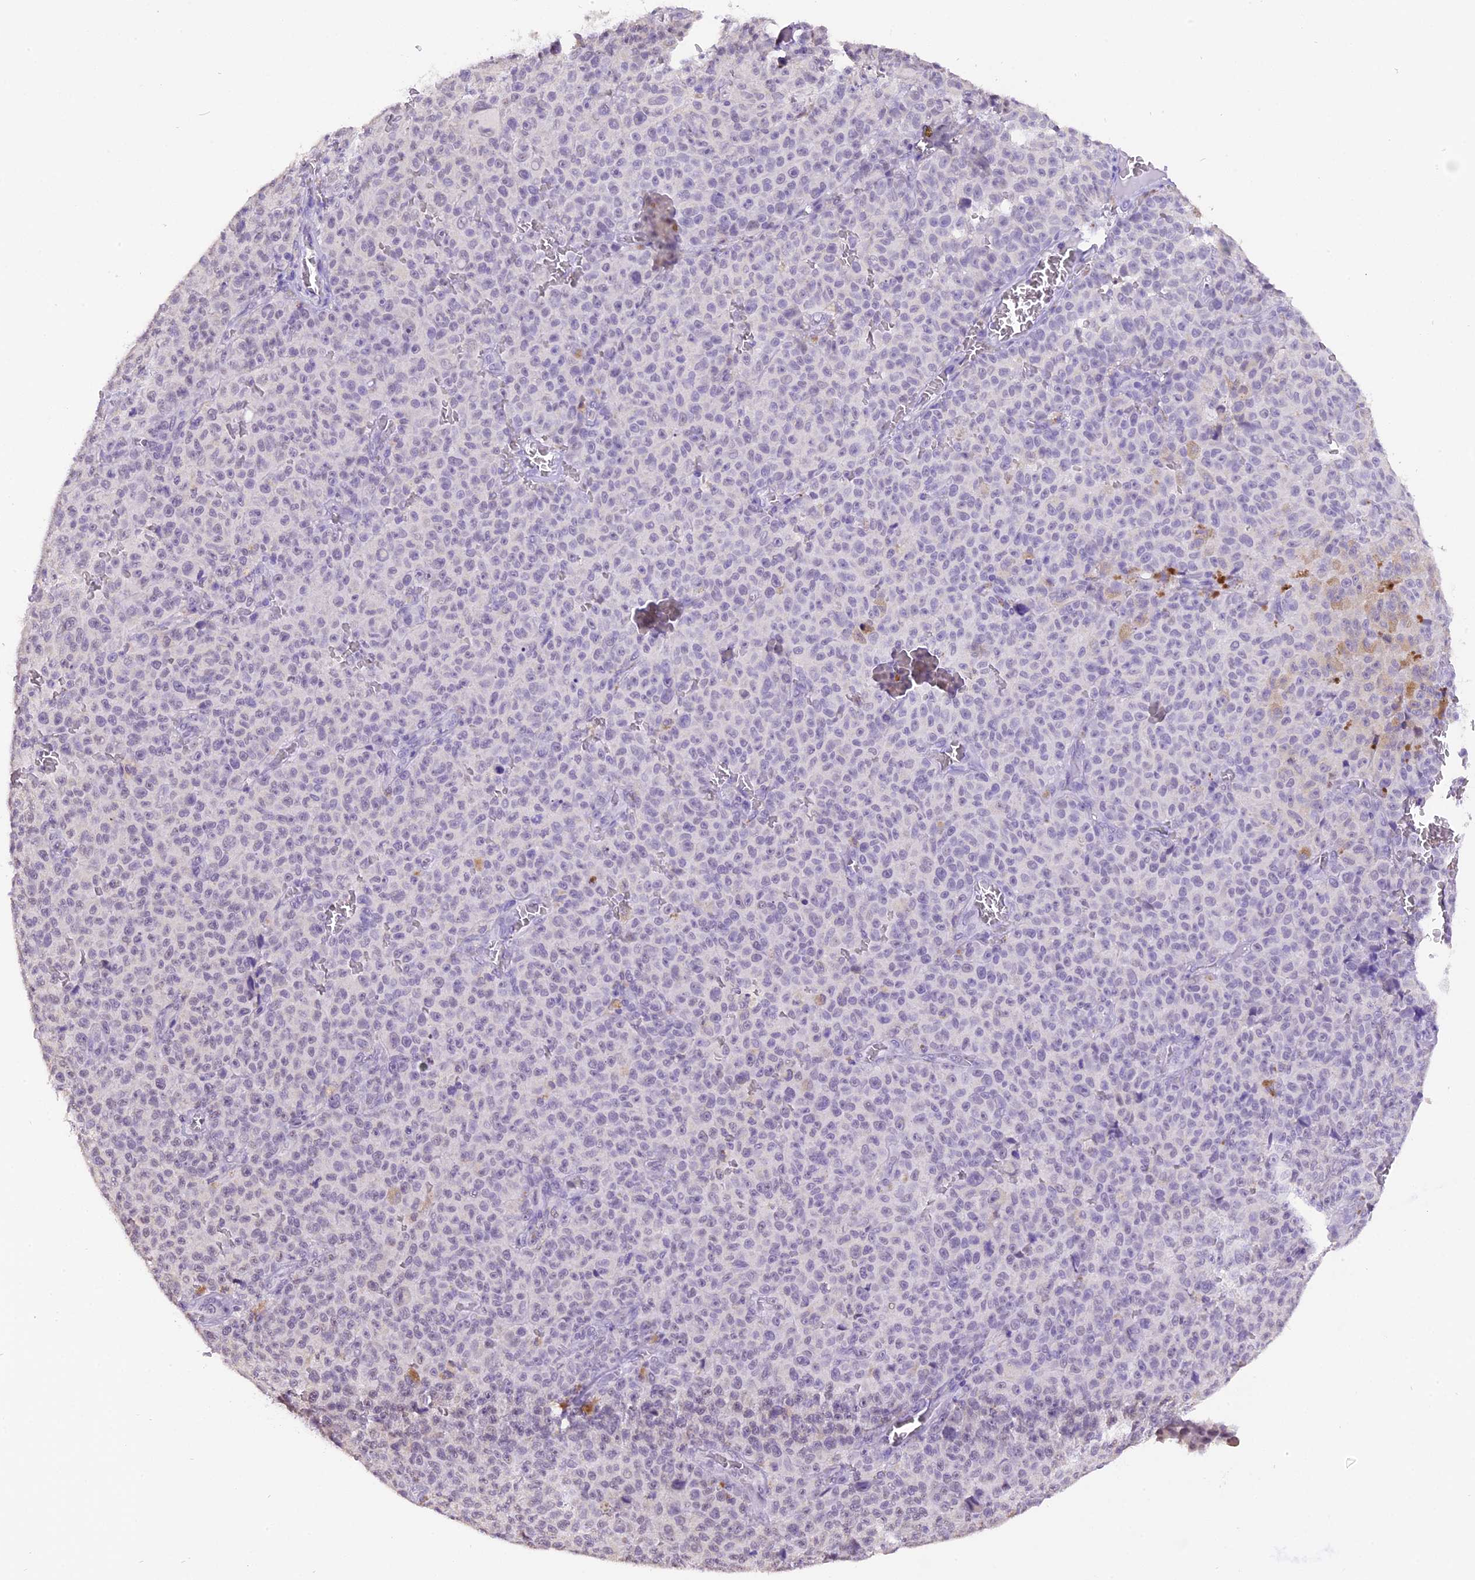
{"staining": {"intensity": "negative", "quantity": "none", "location": "none"}, "tissue": "melanoma", "cell_type": "Tumor cells", "image_type": "cancer", "snomed": [{"axis": "morphology", "description": "Malignant melanoma, NOS"}, {"axis": "topography", "description": "Skin"}], "caption": "An immunohistochemistry (IHC) photomicrograph of malignant melanoma is shown. There is no staining in tumor cells of malignant melanoma. The staining was performed using DAB (3,3'-diaminobenzidine) to visualize the protein expression in brown, while the nuclei were stained in blue with hematoxylin (Magnification: 20x).", "gene": "AHSP", "patient": {"sex": "female", "age": 82}}